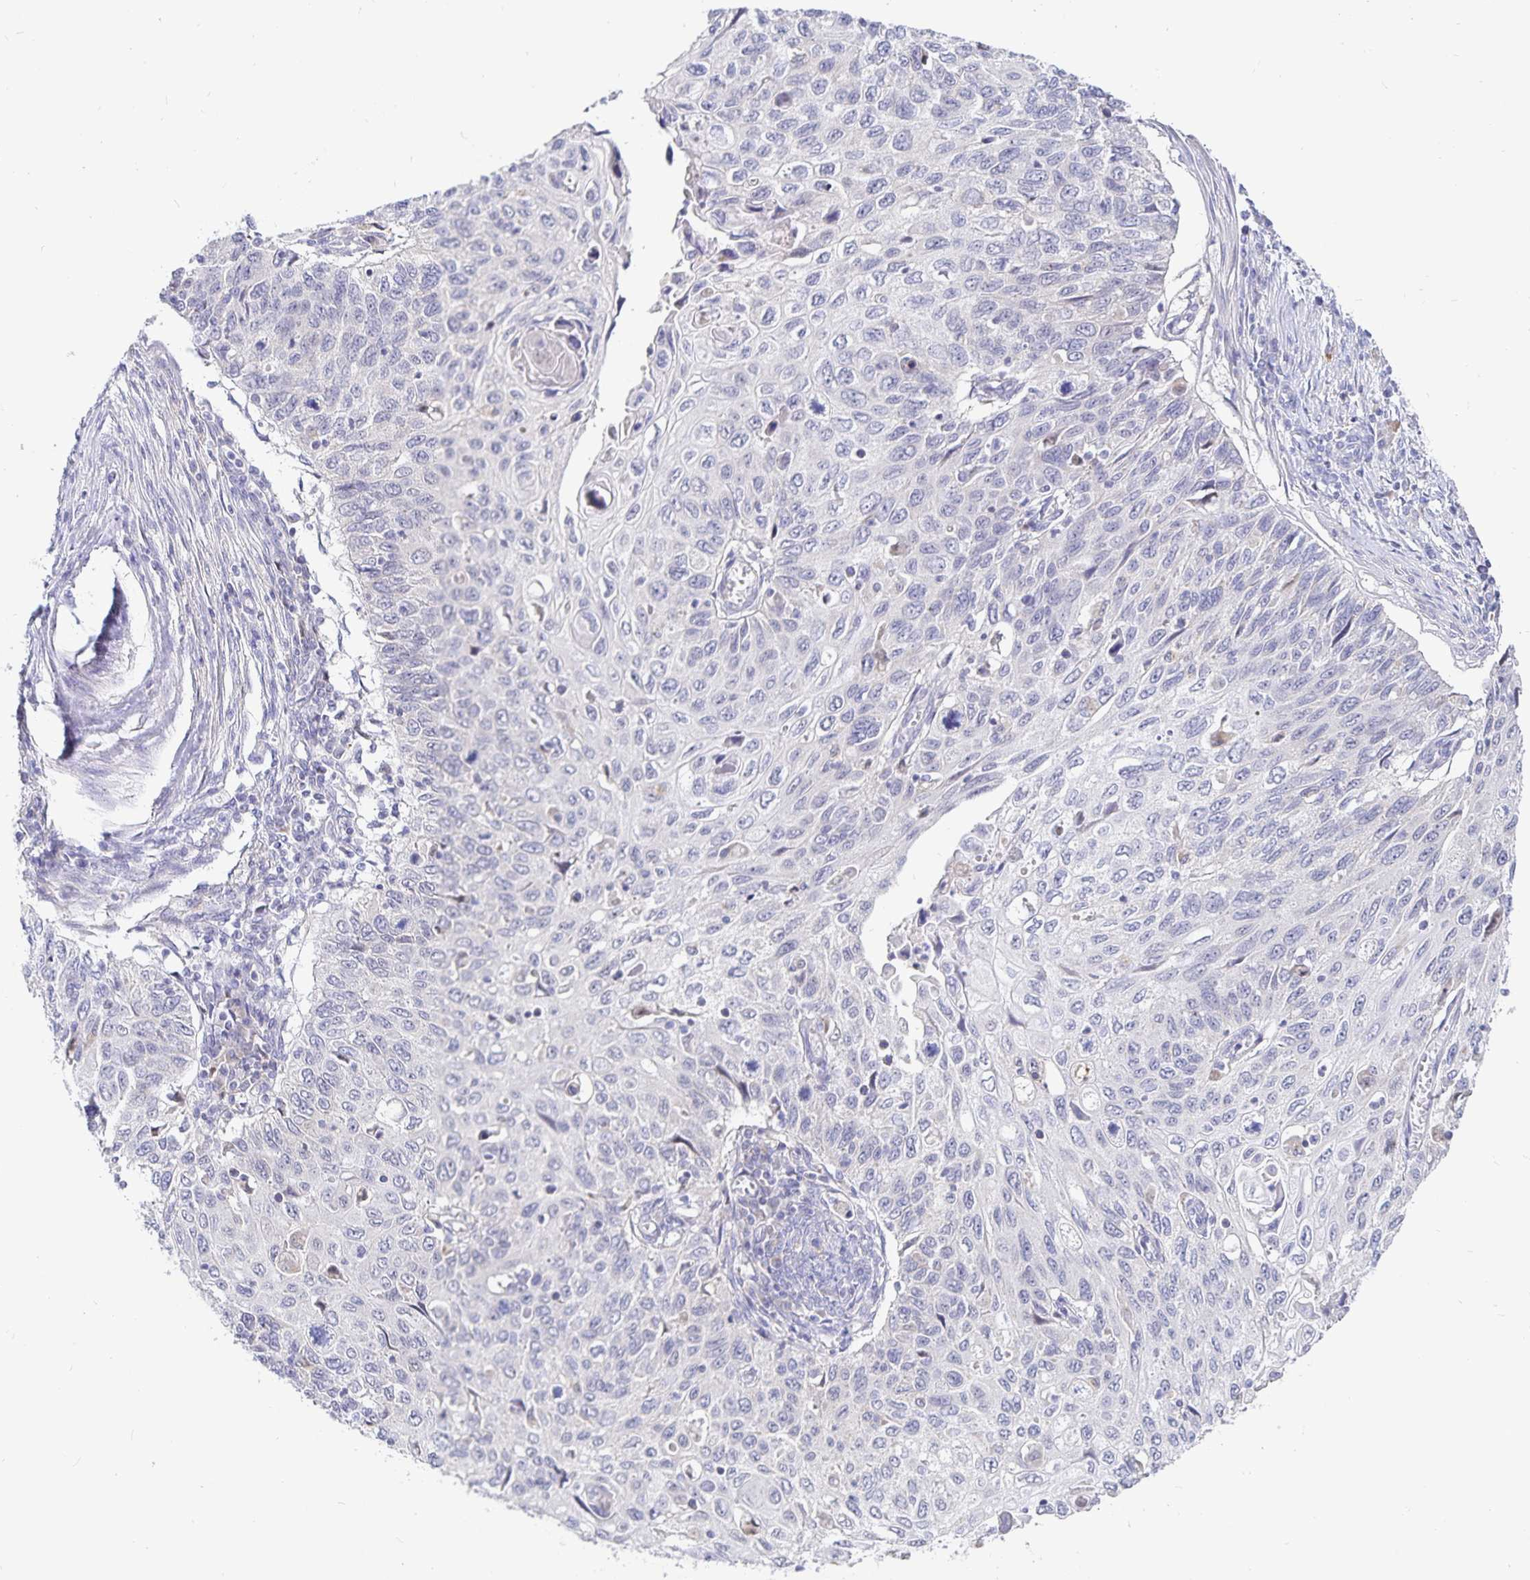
{"staining": {"intensity": "negative", "quantity": "none", "location": "none"}, "tissue": "cervical cancer", "cell_type": "Tumor cells", "image_type": "cancer", "snomed": [{"axis": "morphology", "description": "Squamous cell carcinoma, NOS"}, {"axis": "topography", "description": "Cervix"}], "caption": "Cervical cancer was stained to show a protein in brown. There is no significant expression in tumor cells.", "gene": "PKHD1", "patient": {"sex": "female", "age": 70}}